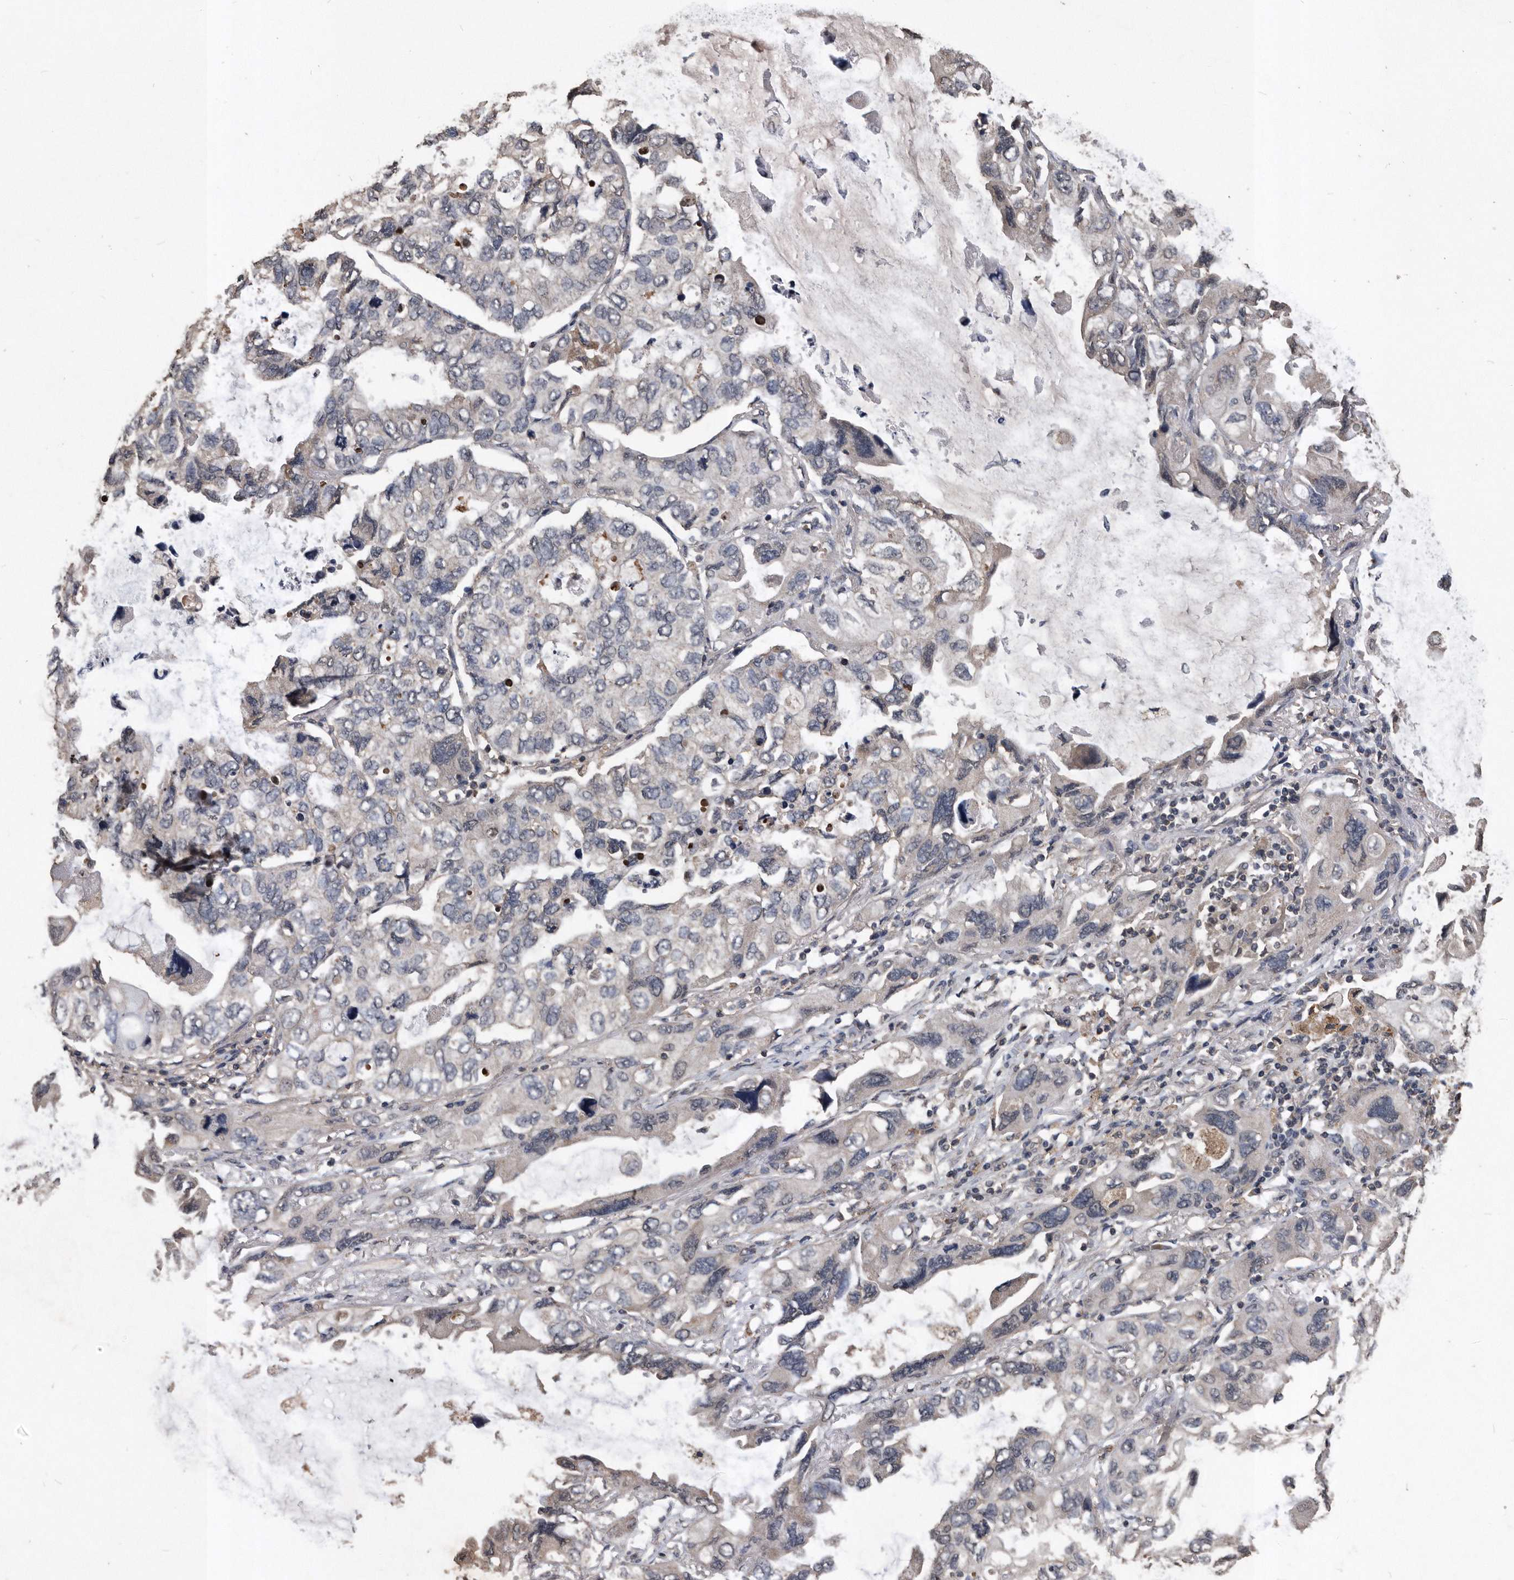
{"staining": {"intensity": "negative", "quantity": "none", "location": "none"}, "tissue": "lung cancer", "cell_type": "Tumor cells", "image_type": "cancer", "snomed": [{"axis": "morphology", "description": "Squamous cell carcinoma, NOS"}, {"axis": "topography", "description": "Lung"}], "caption": "There is no significant positivity in tumor cells of lung squamous cell carcinoma.", "gene": "NRBP1", "patient": {"sex": "female", "age": 73}}